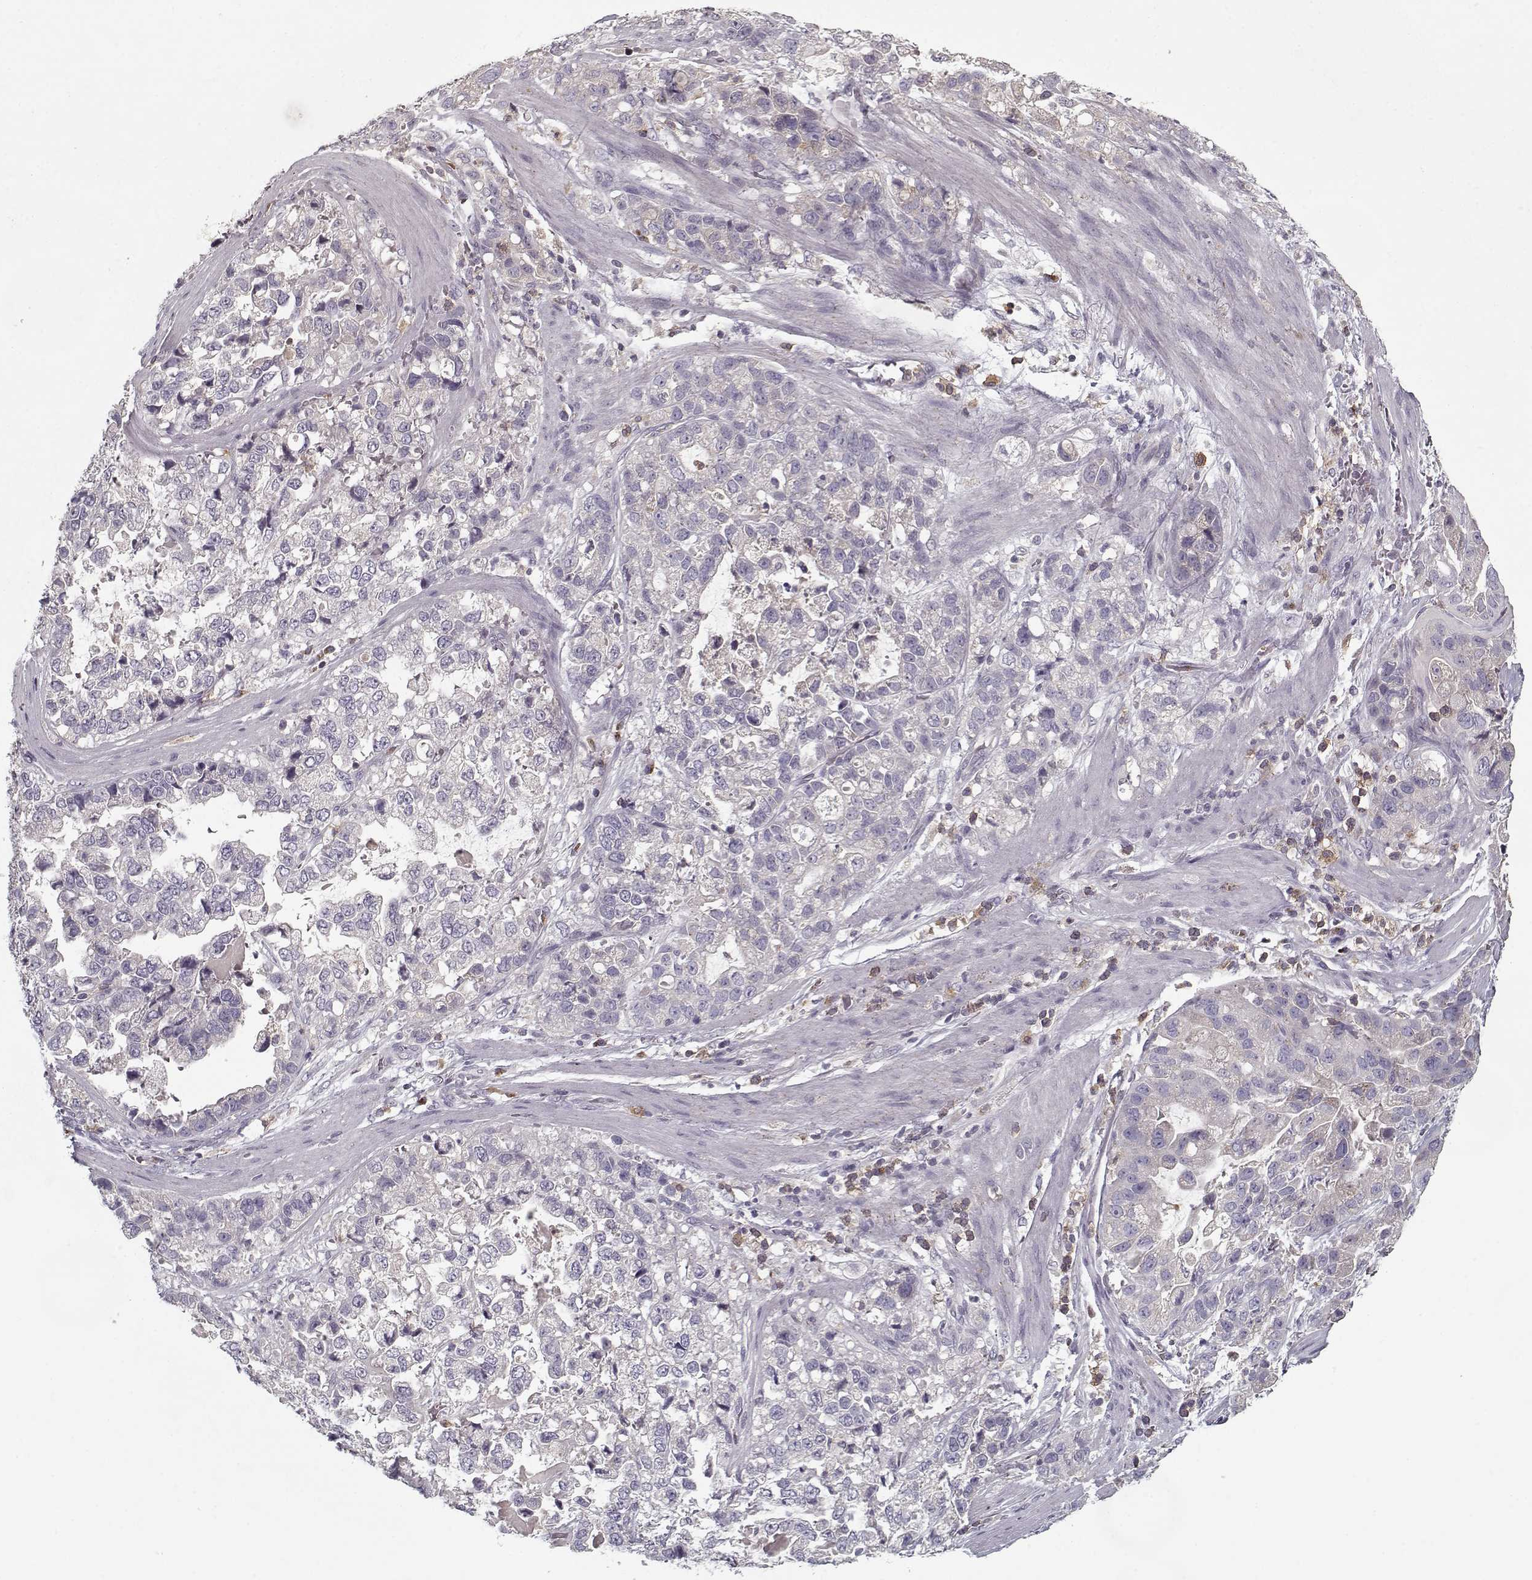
{"staining": {"intensity": "negative", "quantity": "none", "location": "none"}, "tissue": "stomach cancer", "cell_type": "Tumor cells", "image_type": "cancer", "snomed": [{"axis": "morphology", "description": "Adenocarcinoma, NOS"}, {"axis": "topography", "description": "Stomach"}], "caption": "Stomach adenocarcinoma stained for a protein using immunohistochemistry (IHC) demonstrates no staining tumor cells.", "gene": "UNC13D", "patient": {"sex": "male", "age": 59}}